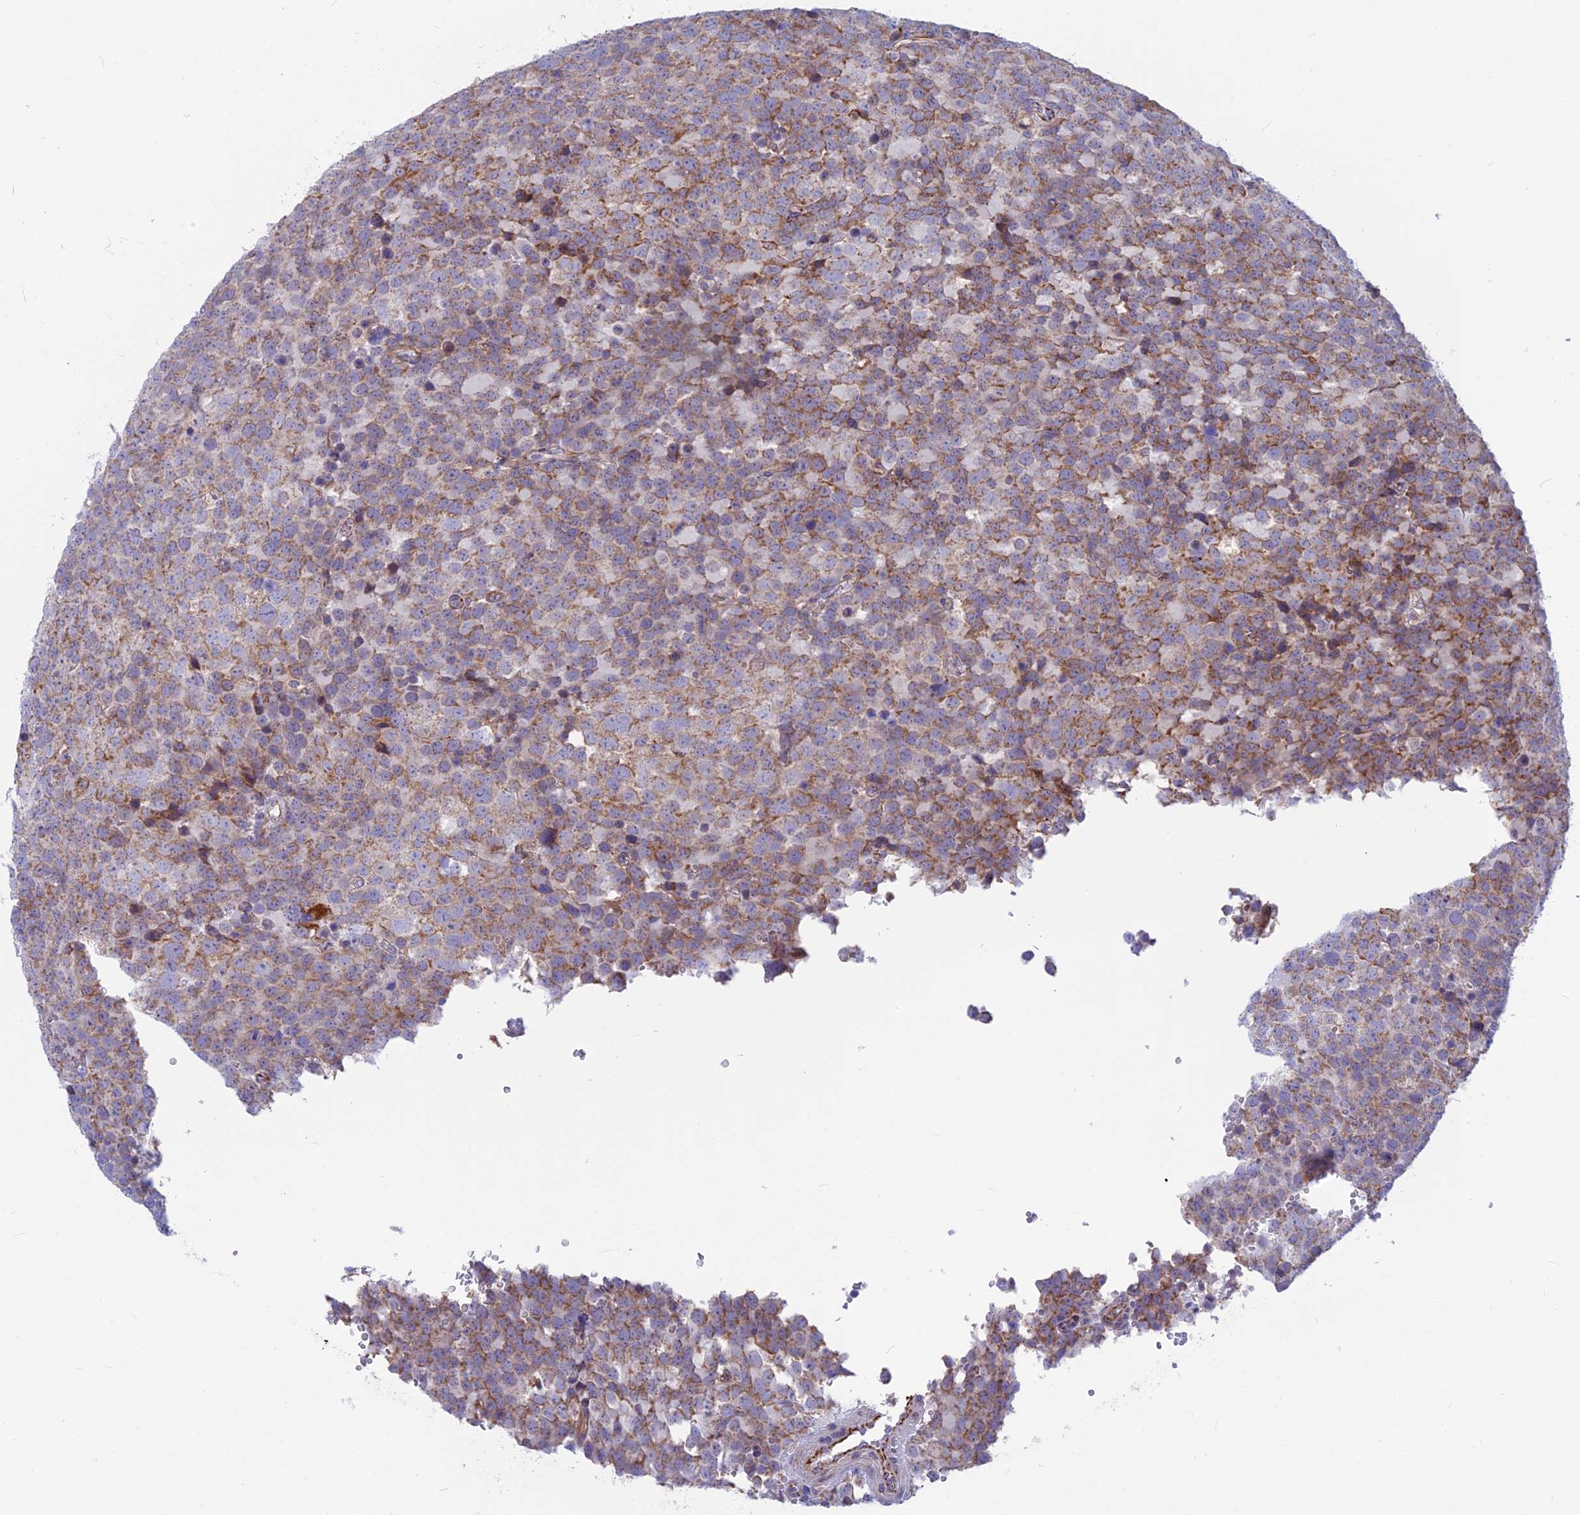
{"staining": {"intensity": "moderate", "quantity": ">75%", "location": "cytoplasmic/membranous"}, "tissue": "testis cancer", "cell_type": "Tumor cells", "image_type": "cancer", "snomed": [{"axis": "morphology", "description": "Seminoma, NOS"}, {"axis": "topography", "description": "Testis"}], "caption": "Moderate cytoplasmic/membranous staining is identified in about >75% of tumor cells in seminoma (testis).", "gene": "PLAC9", "patient": {"sex": "male", "age": 71}}